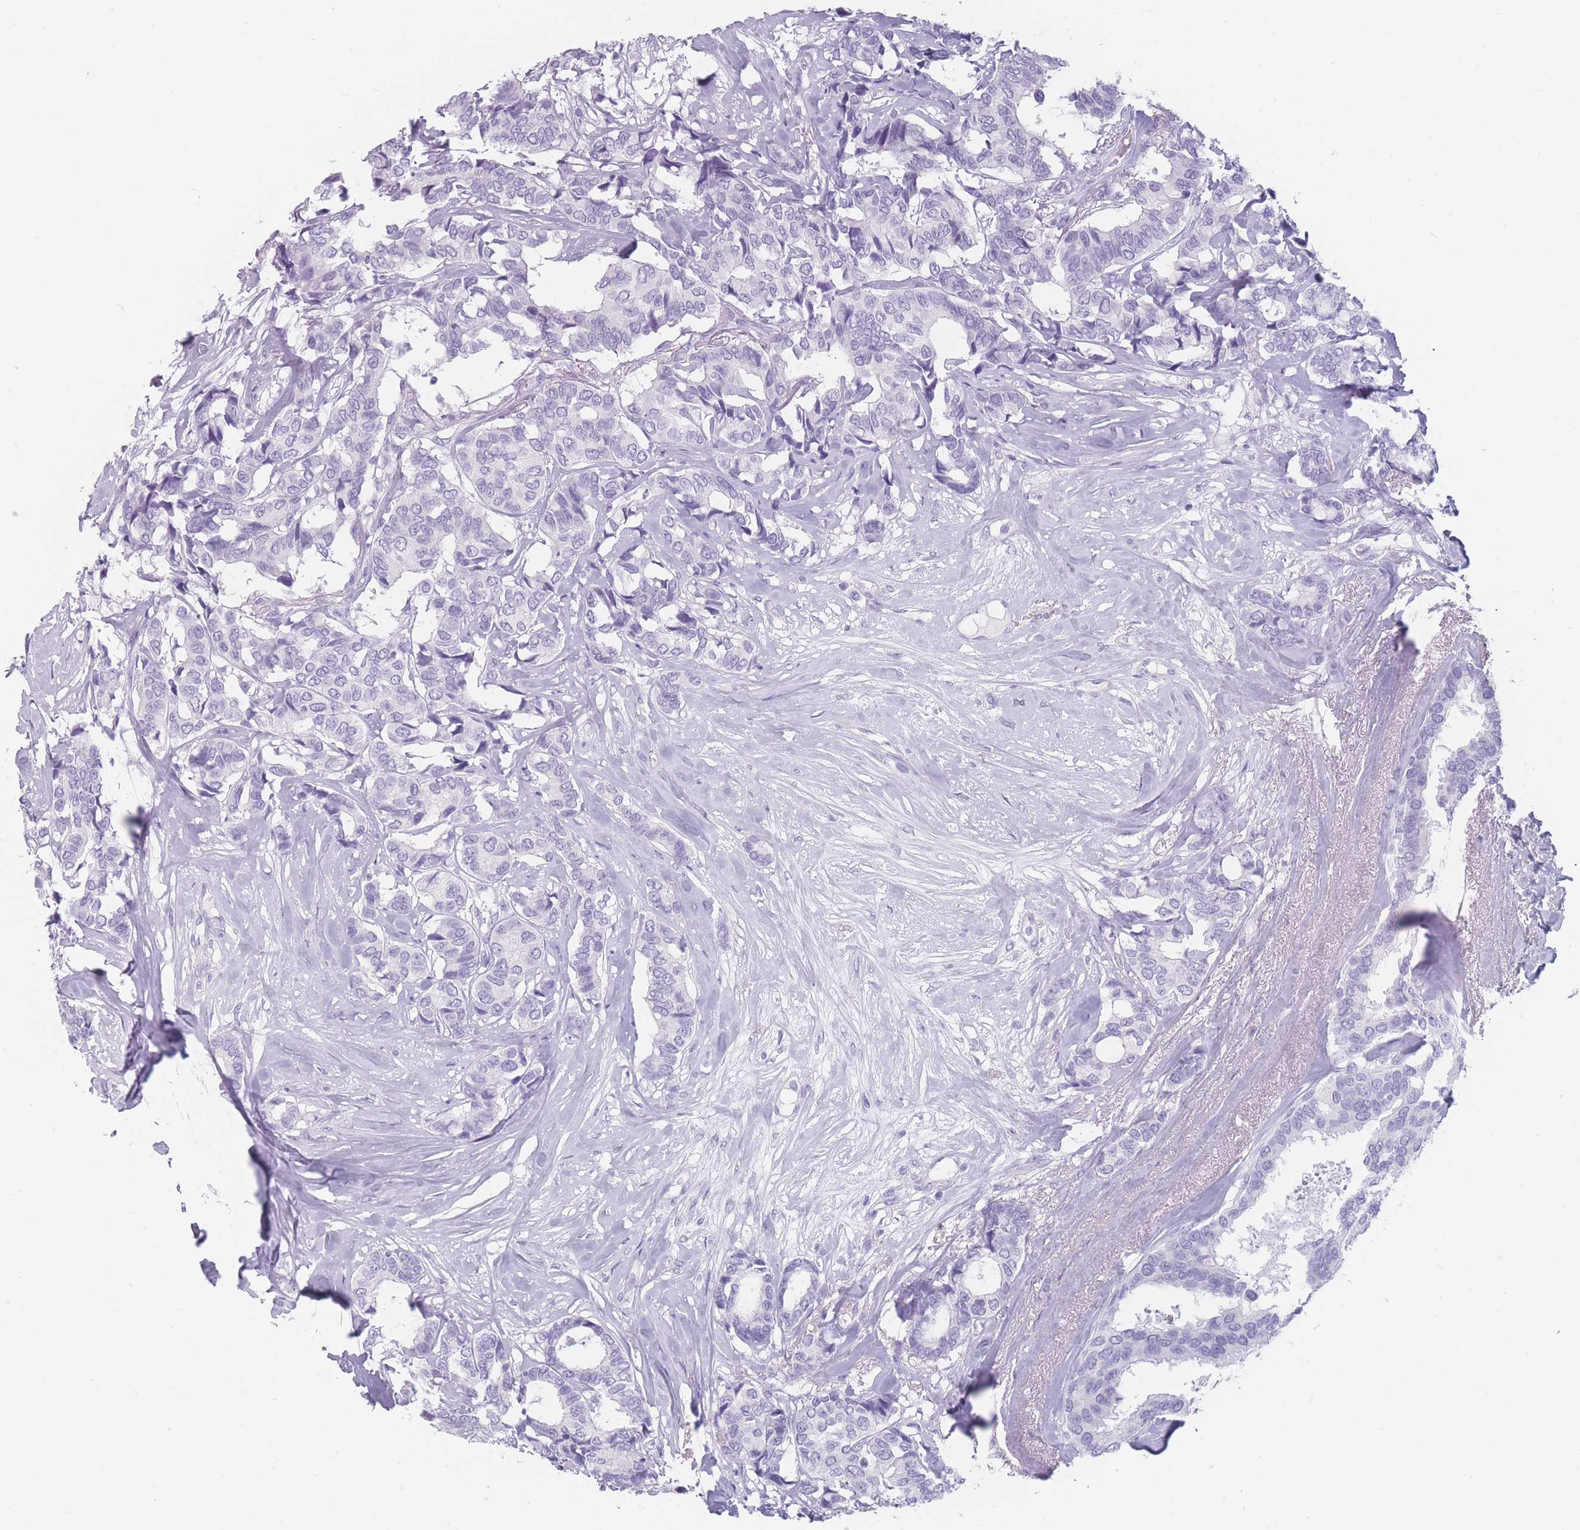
{"staining": {"intensity": "negative", "quantity": "none", "location": "none"}, "tissue": "breast cancer", "cell_type": "Tumor cells", "image_type": "cancer", "snomed": [{"axis": "morphology", "description": "Duct carcinoma"}, {"axis": "topography", "description": "Breast"}], "caption": "Breast cancer stained for a protein using immunohistochemistry (IHC) demonstrates no expression tumor cells.", "gene": "CCNO", "patient": {"sex": "female", "age": 87}}